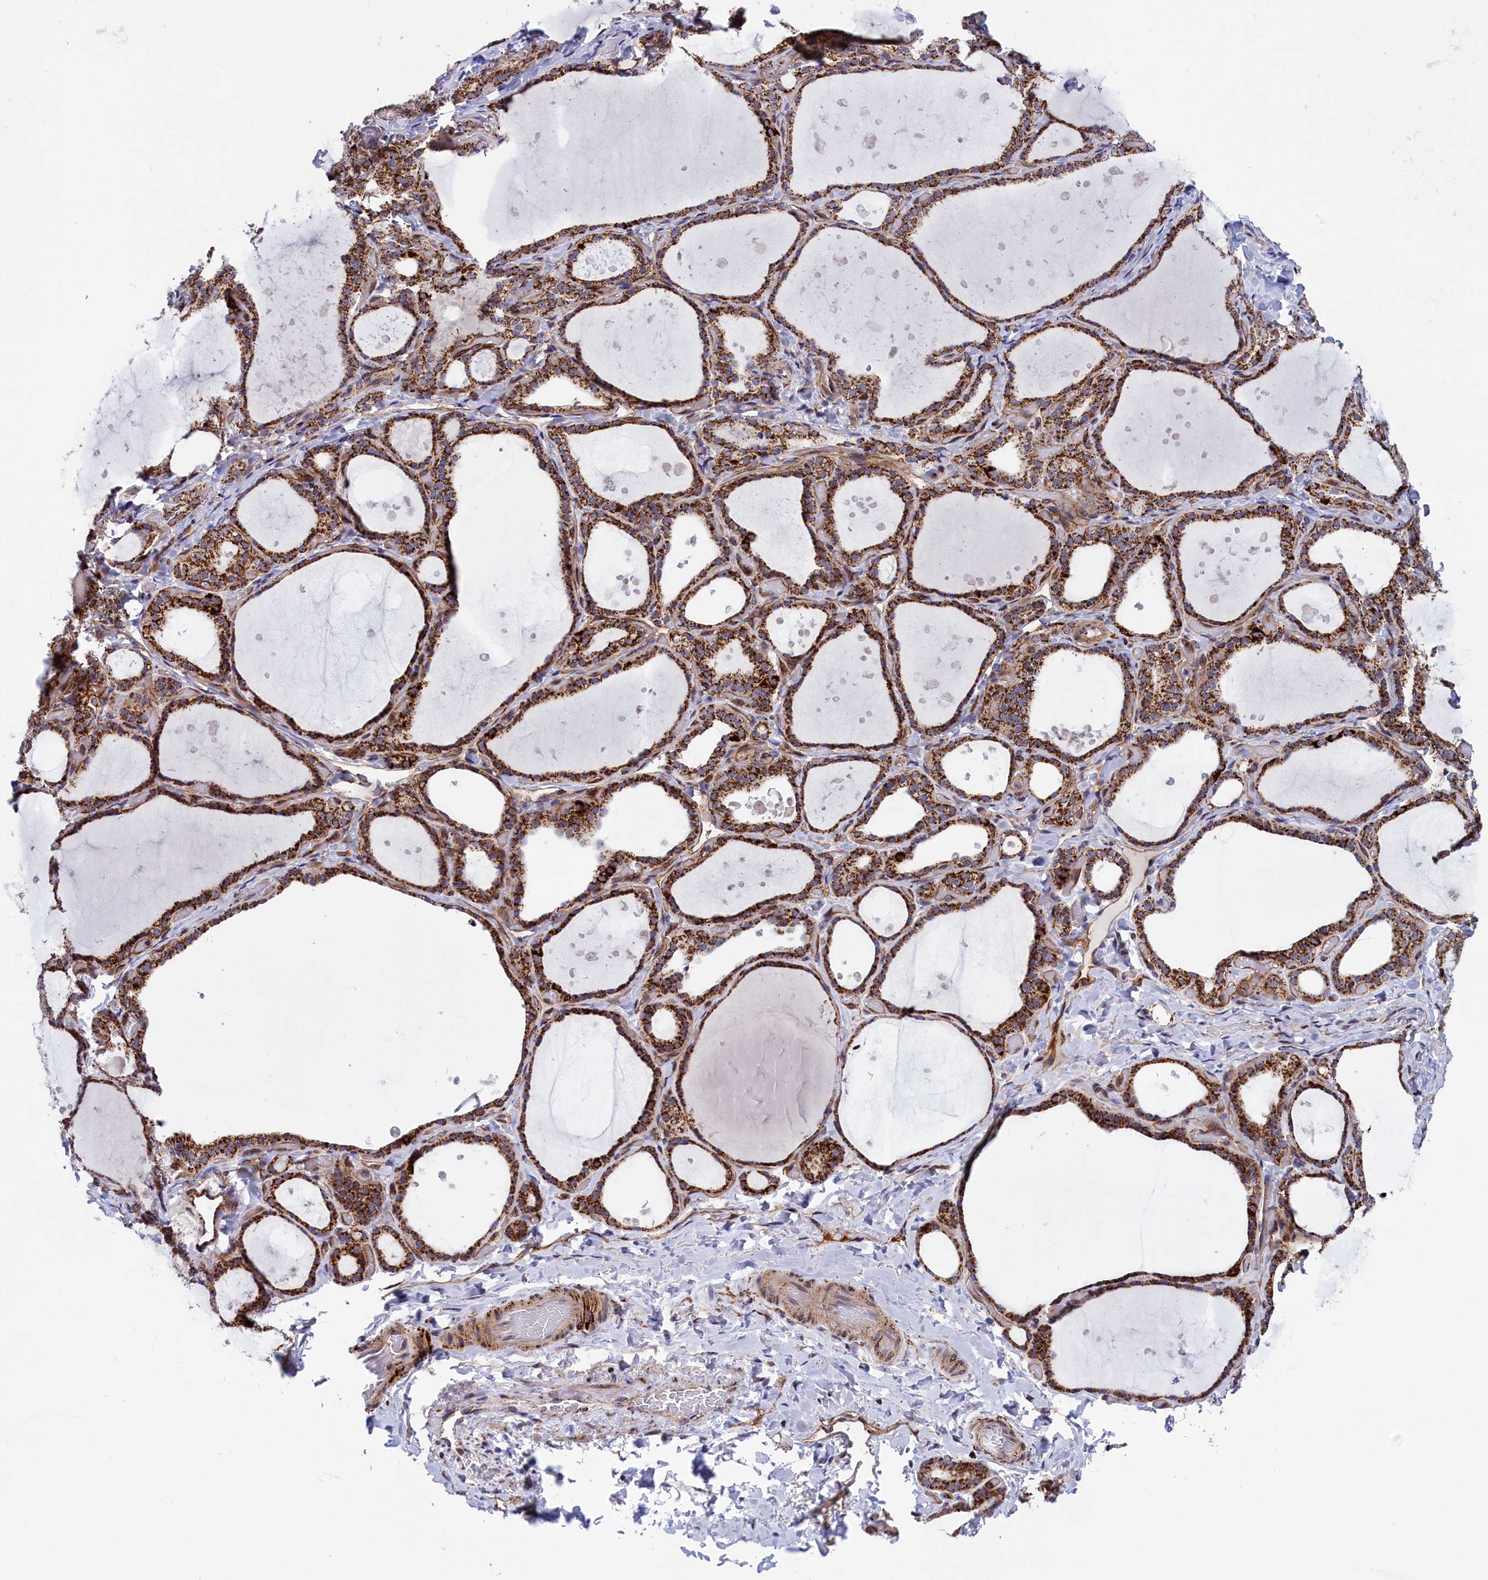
{"staining": {"intensity": "strong", "quantity": ">75%", "location": "cytoplasmic/membranous"}, "tissue": "thyroid gland", "cell_type": "Glandular cells", "image_type": "normal", "snomed": [{"axis": "morphology", "description": "Normal tissue, NOS"}, {"axis": "topography", "description": "Thyroid gland"}], "caption": "Protein staining by immunohistochemistry exhibits strong cytoplasmic/membranous staining in about >75% of glandular cells in benign thyroid gland.", "gene": "MPND", "patient": {"sex": "female", "age": 44}}